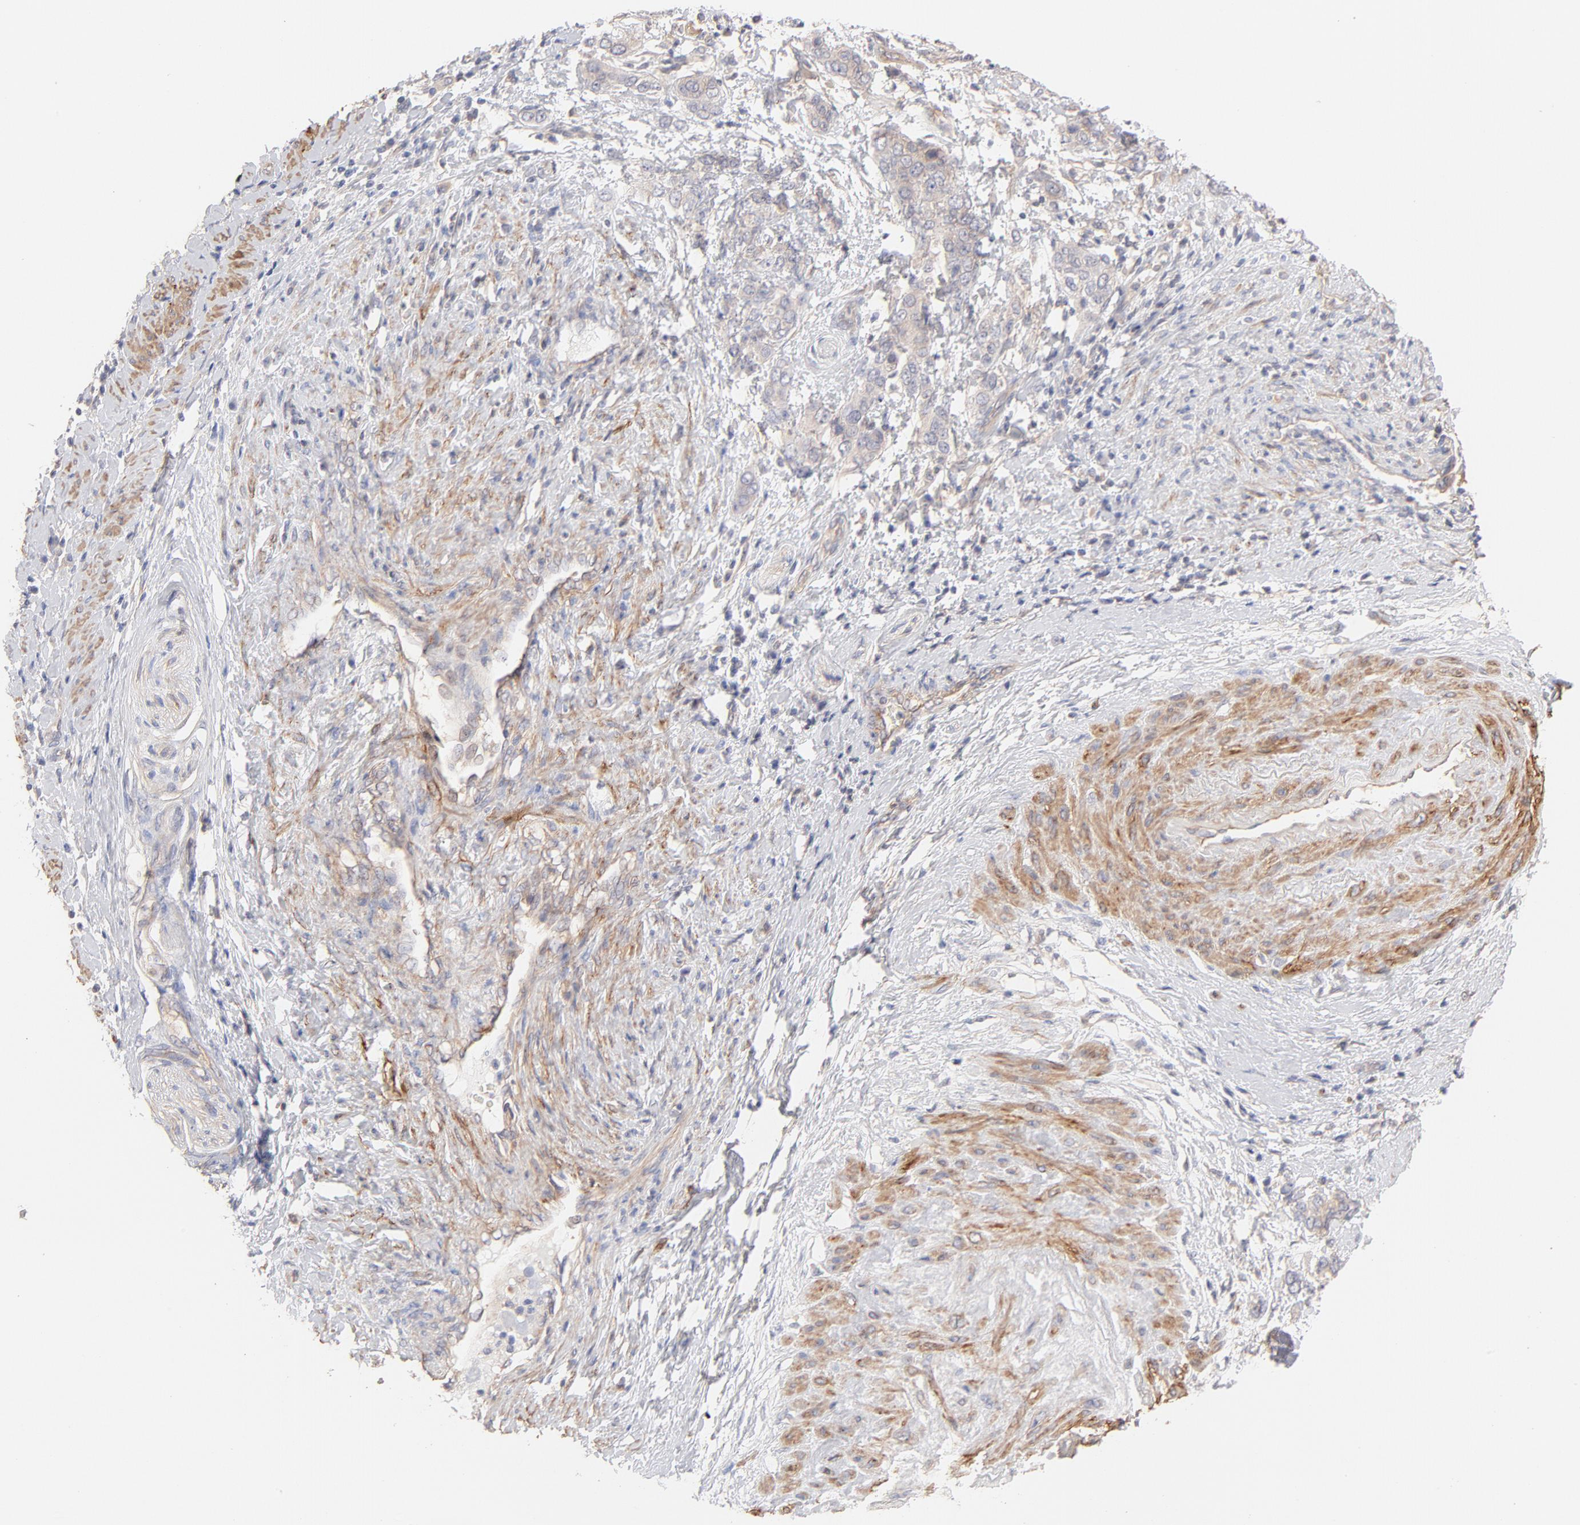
{"staining": {"intensity": "weak", "quantity": ">75%", "location": "cytoplasmic/membranous"}, "tissue": "cervical cancer", "cell_type": "Tumor cells", "image_type": "cancer", "snomed": [{"axis": "morphology", "description": "Squamous cell carcinoma, NOS"}, {"axis": "topography", "description": "Cervix"}], "caption": "Immunohistochemical staining of cervical squamous cell carcinoma shows low levels of weak cytoplasmic/membranous staining in approximately >75% of tumor cells.", "gene": "LDLRAP1", "patient": {"sex": "female", "age": 54}}